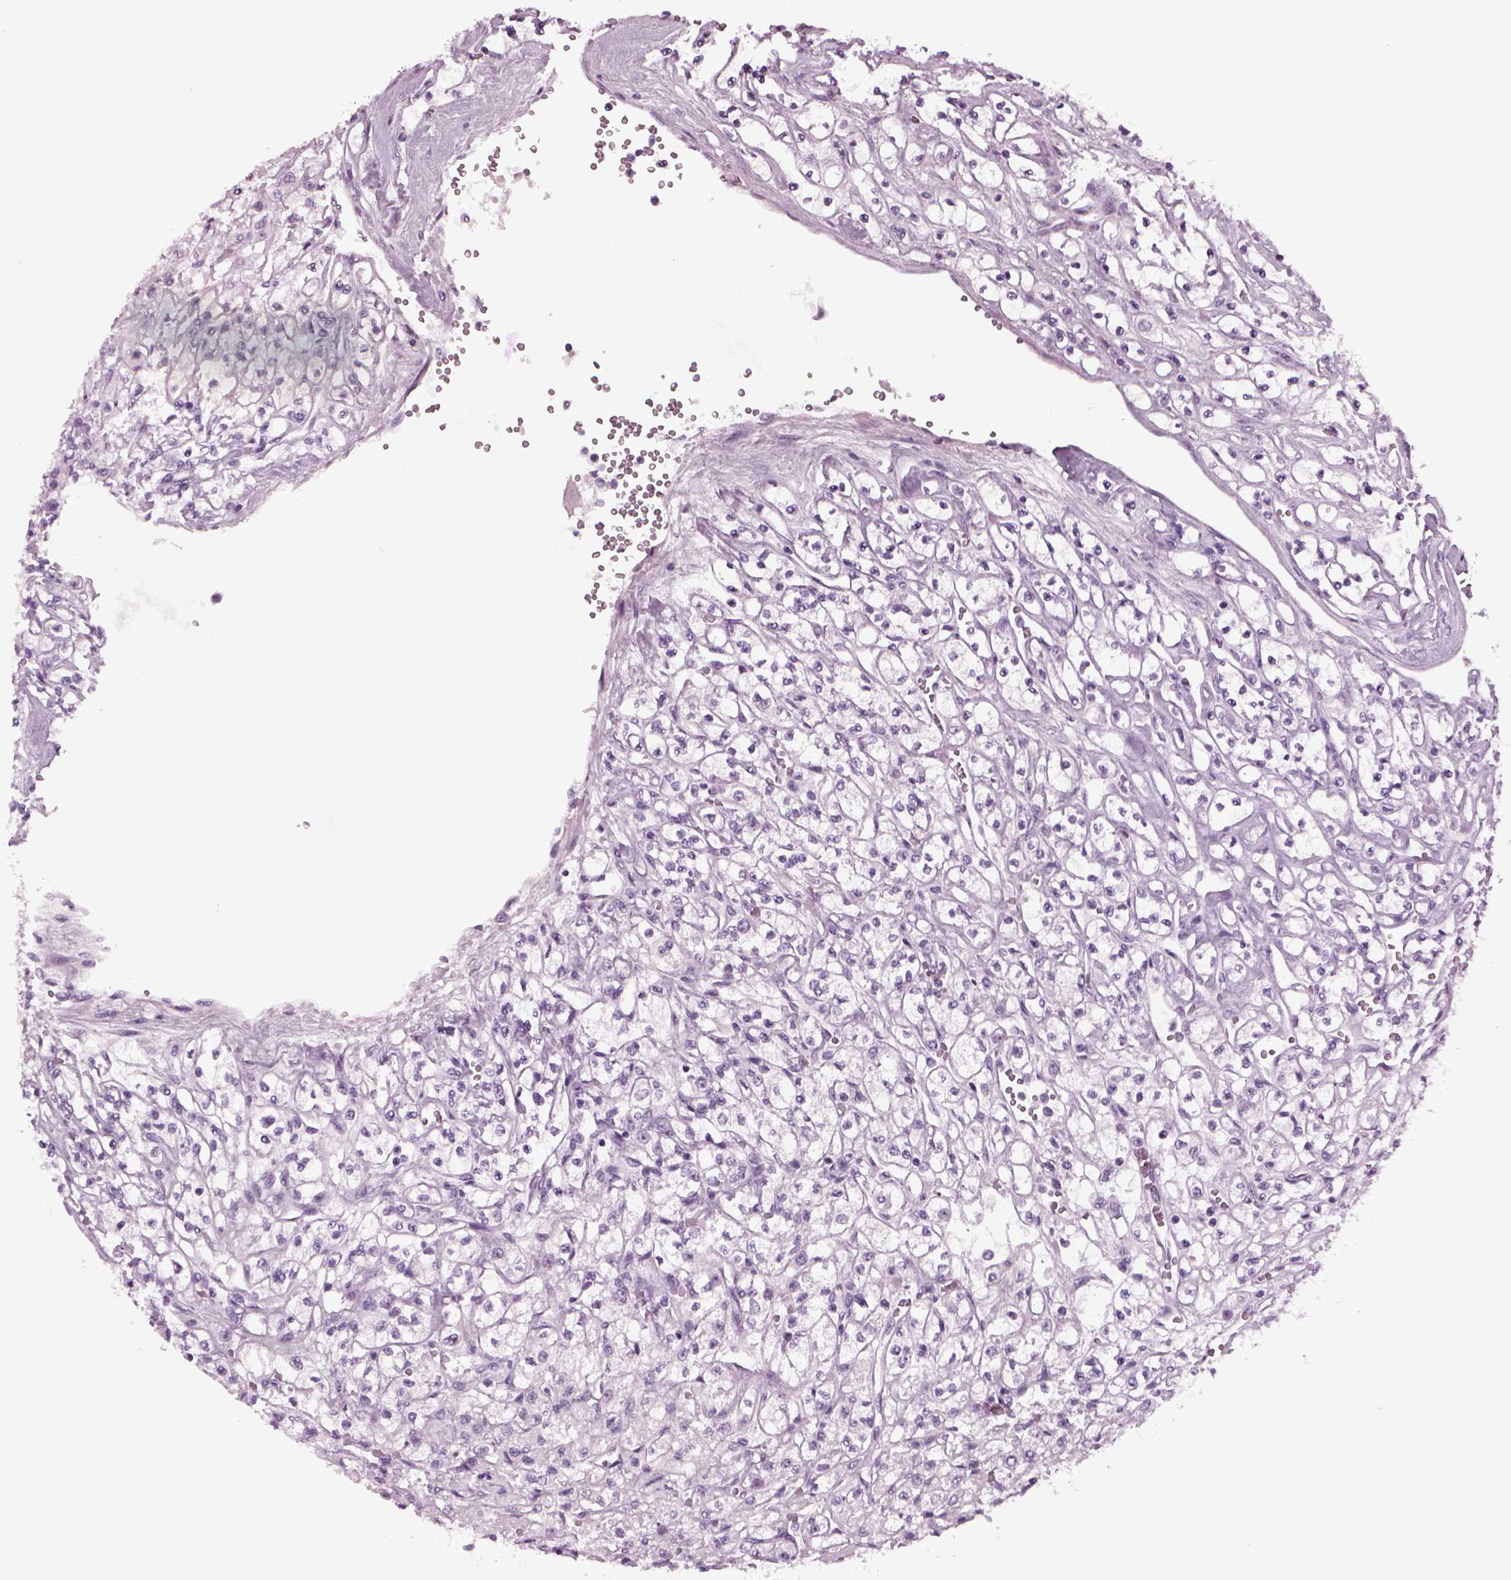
{"staining": {"intensity": "negative", "quantity": "none", "location": "none"}, "tissue": "renal cancer", "cell_type": "Tumor cells", "image_type": "cancer", "snomed": [{"axis": "morphology", "description": "Adenocarcinoma, NOS"}, {"axis": "topography", "description": "Kidney"}], "caption": "Tumor cells show no significant expression in renal cancer.", "gene": "FAM24A", "patient": {"sex": "female", "age": 70}}